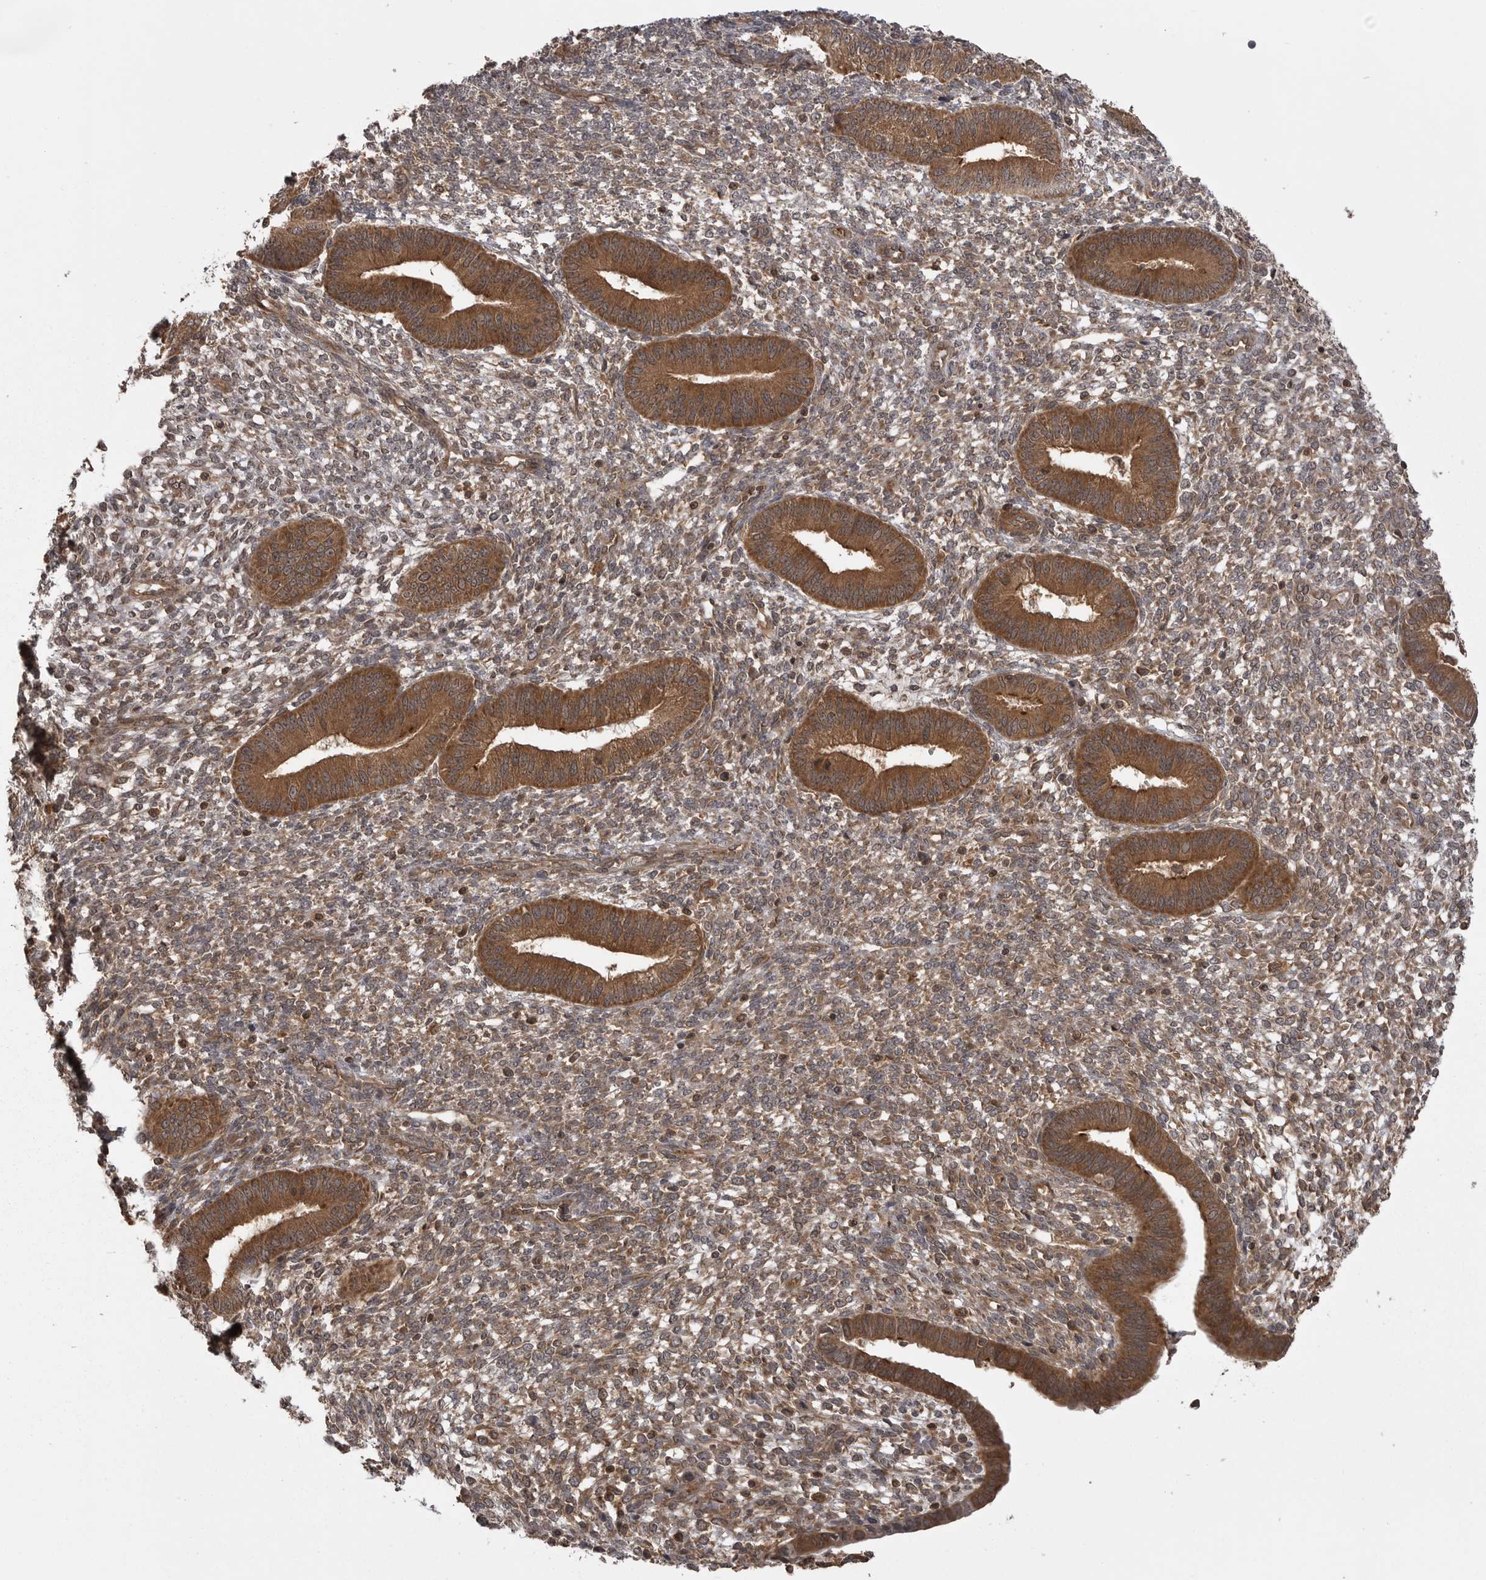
{"staining": {"intensity": "moderate", "quantity": ">75%", "location": "cytoplasmic/membranous"}, "tissue": "endometrium", "cell_type": "Cells in endometrial stroma", "image_type": "normal", "snomed": [{"axis": "morphology", "description": "Normal tissue, NOS"}, {"axis": "topography", "description": "Endometrium"}], "caption": "Endometrium stained with IHC demonstrates moderate cytoplasmic/membranous expression in approximately >75% of cells in endometrial stroma.", "gene": "STK24", "patient": {"sex": "female", "age": 46}}